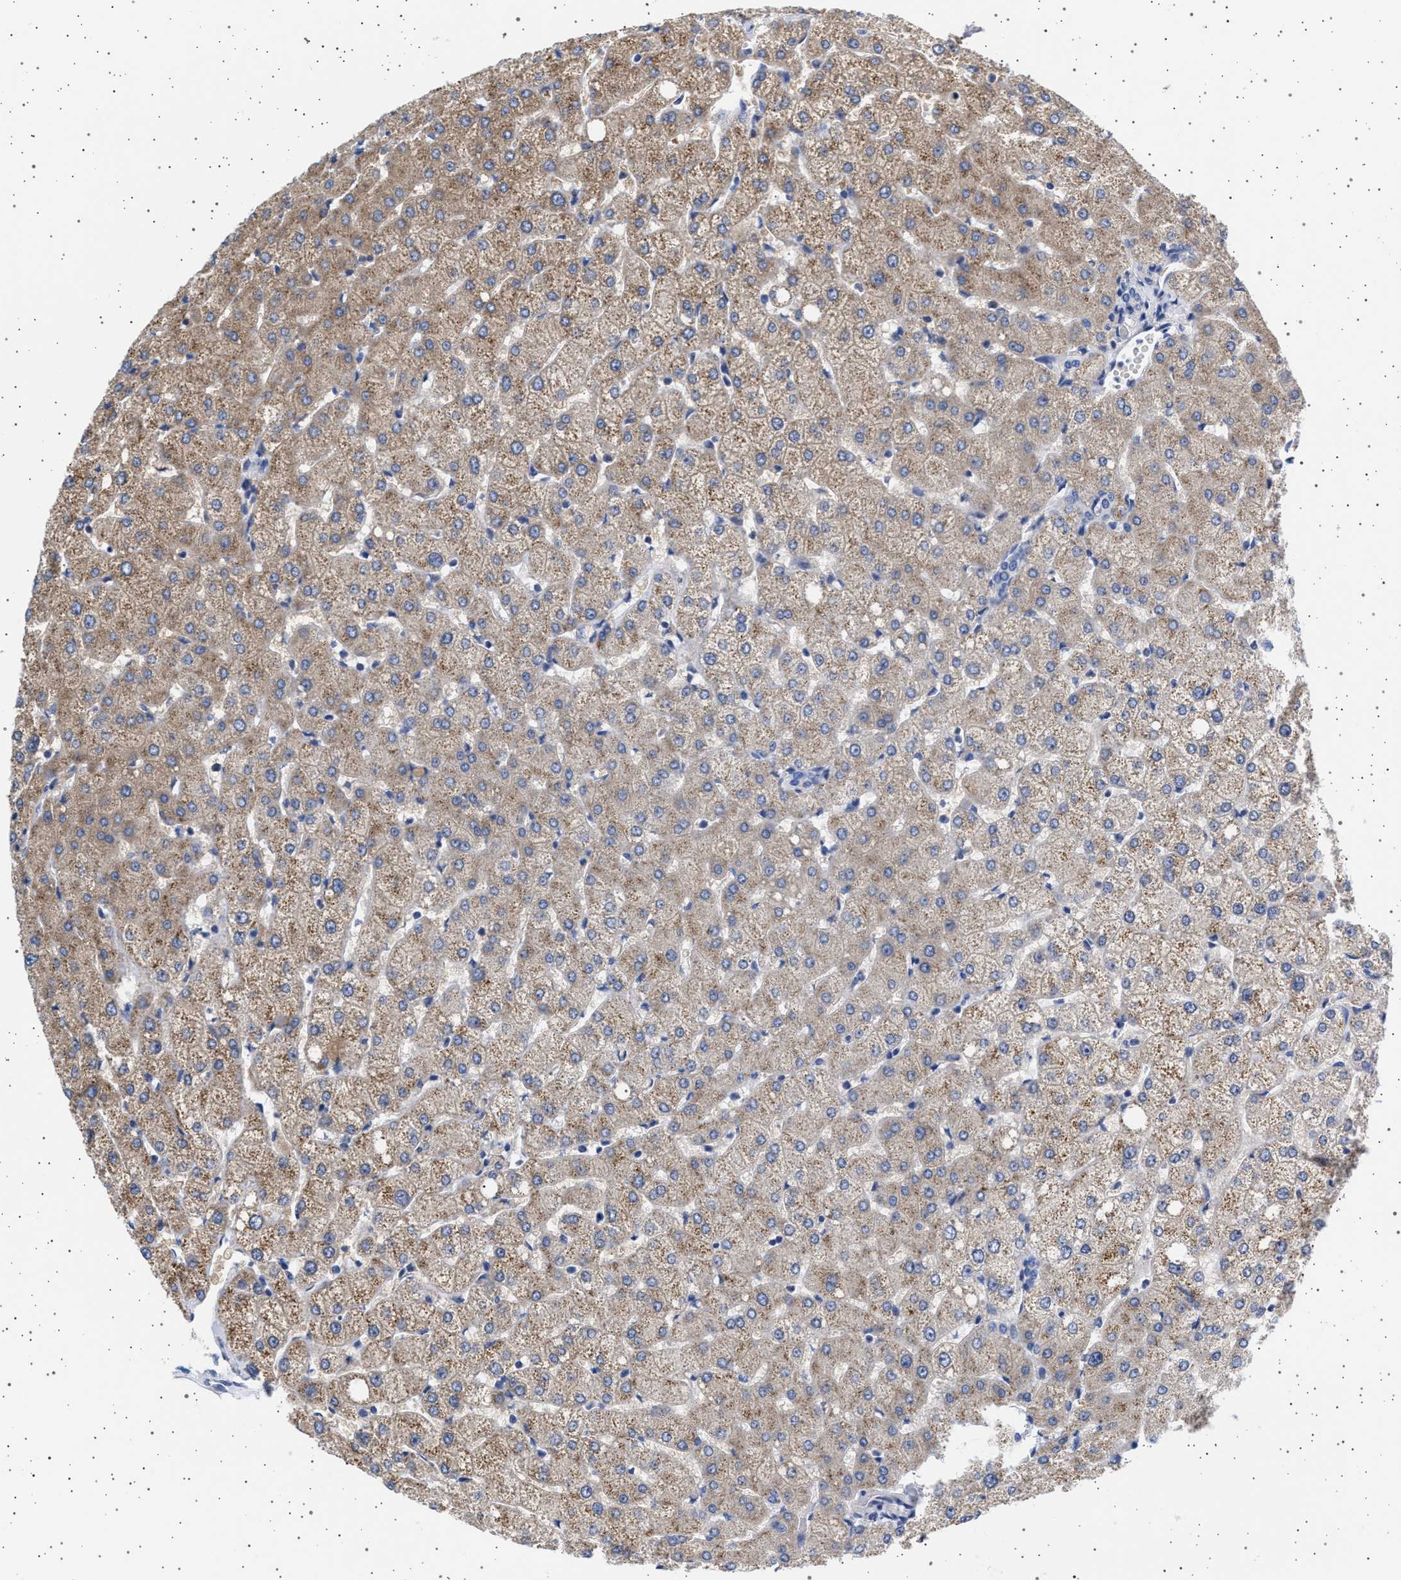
{"staining": {"intensity": "negative", "quantity": "none", "location": "none"}, "tissue": "liver", "cell_type": "Cholangiocytes", "image_type": "normal", "snomed": [{"axis": "morphology", "description": "Normal tissue, NOS"}, {"axis": "topography", "description": "Liver"}], "caption": "A photomicrograph of human liver is negative for staining in cholangiocytes. (Immunohistochemistry, brightfield microscopy, high magnification).", "gene": "TRMT10B", "patient": {"sex": "female", "age": 54}}